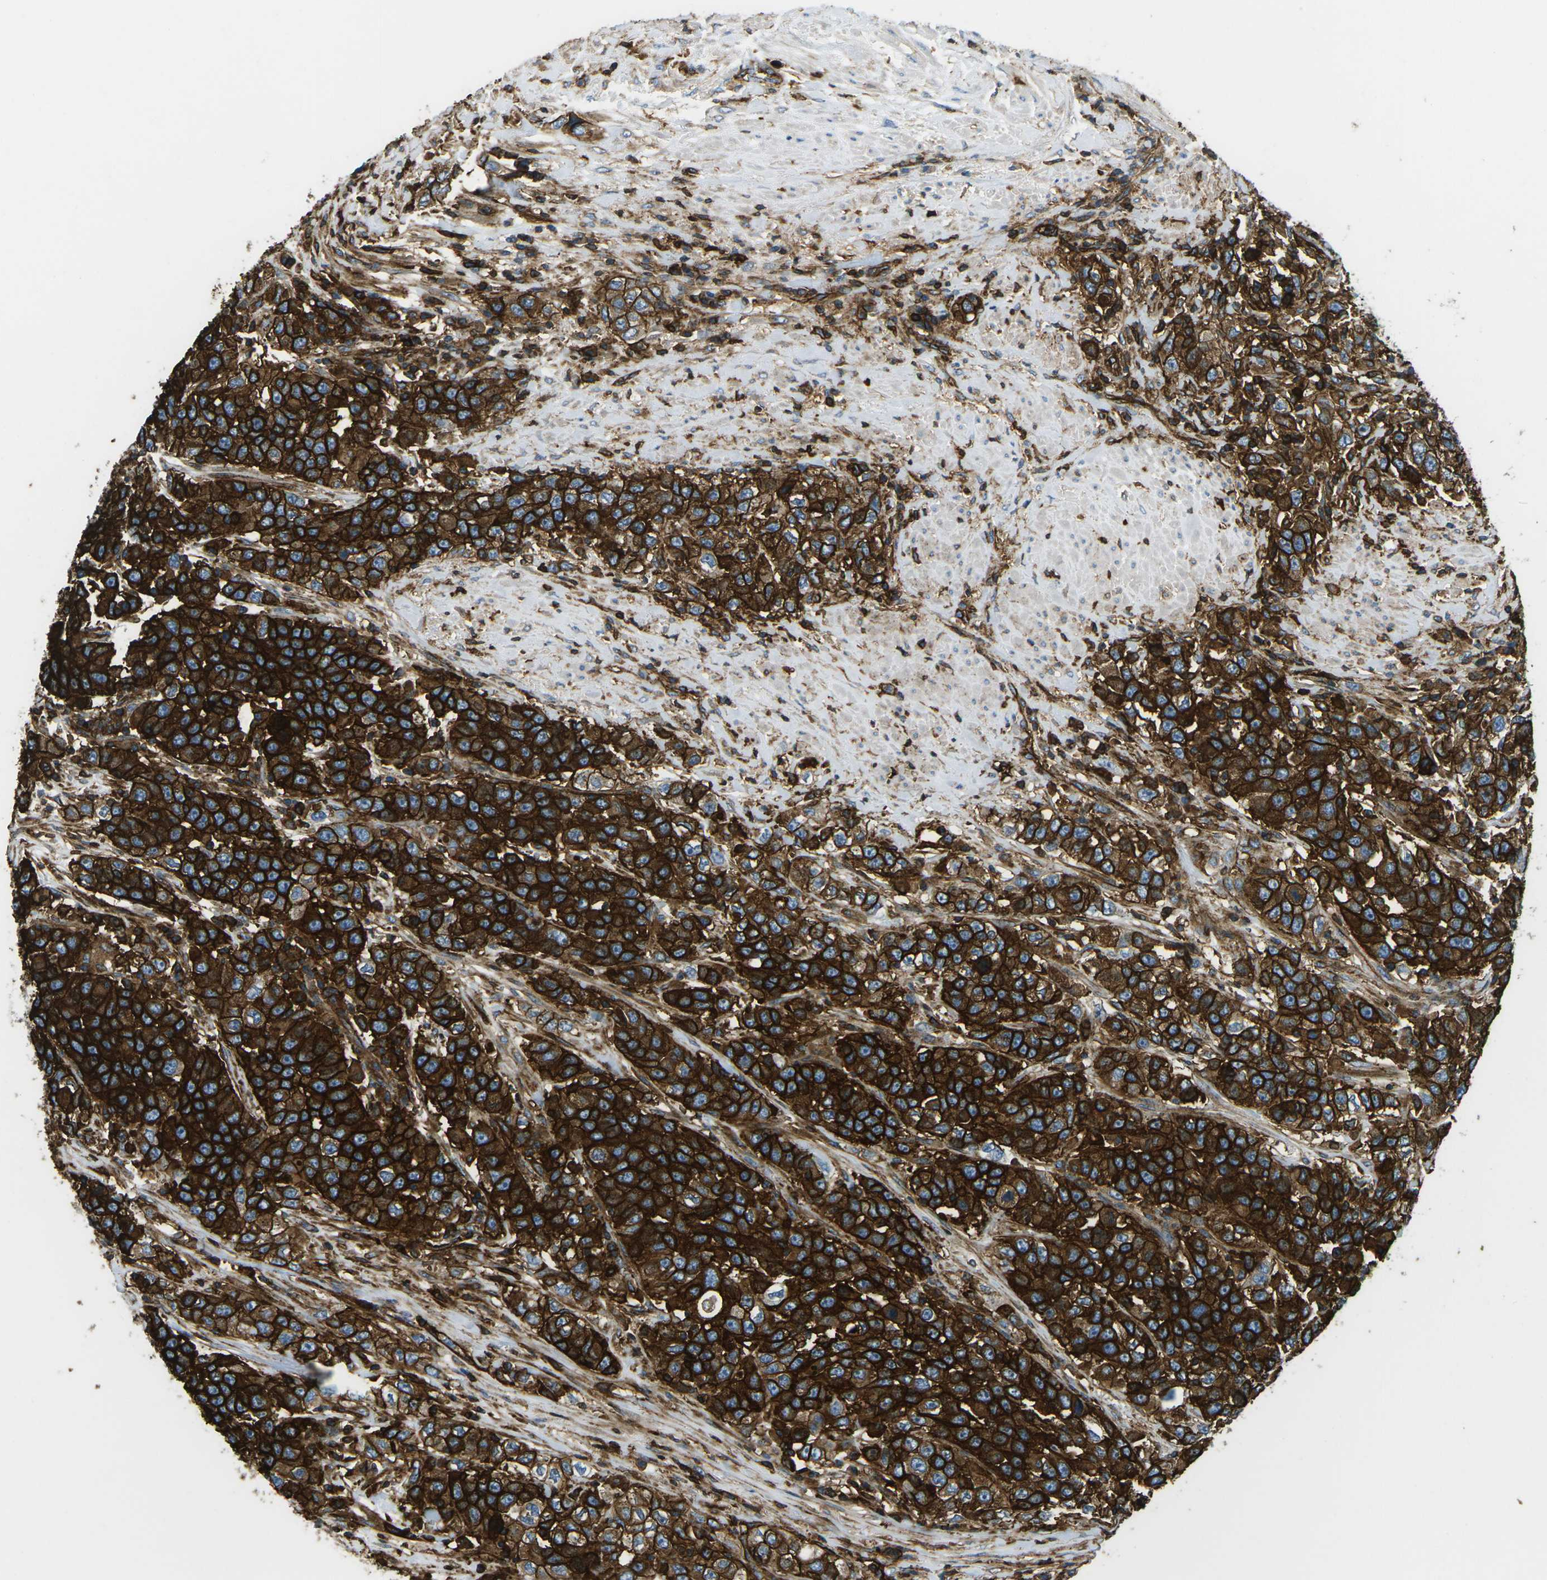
{"staining": {"intensity": "strong", "quantity": ">75%", "location": "cytoplasmic/membranous"}, "tissue": "urothelial cancer", "cell_type": "Tumor cells", "image_type": "cancer", "snomed": [{"axis": "morphology", "description": "Urothelial carcinoma, High grade"}, {"axis": "topography", "description": "Urinary bladder"}], "caption": "Immunohistochemistry (IHC) image of neoplastic tissue: urothelial cancer stained using immunohistochemistry (IHC) demonstrates high levels of strong protein expression localized specifically in the cytoplasmic/membranous of tumor cells, appearing as a cytoplasmic/membranous brown color.", "gene": "HLA-B", "patient": {"sex": "female", "age": 80}}